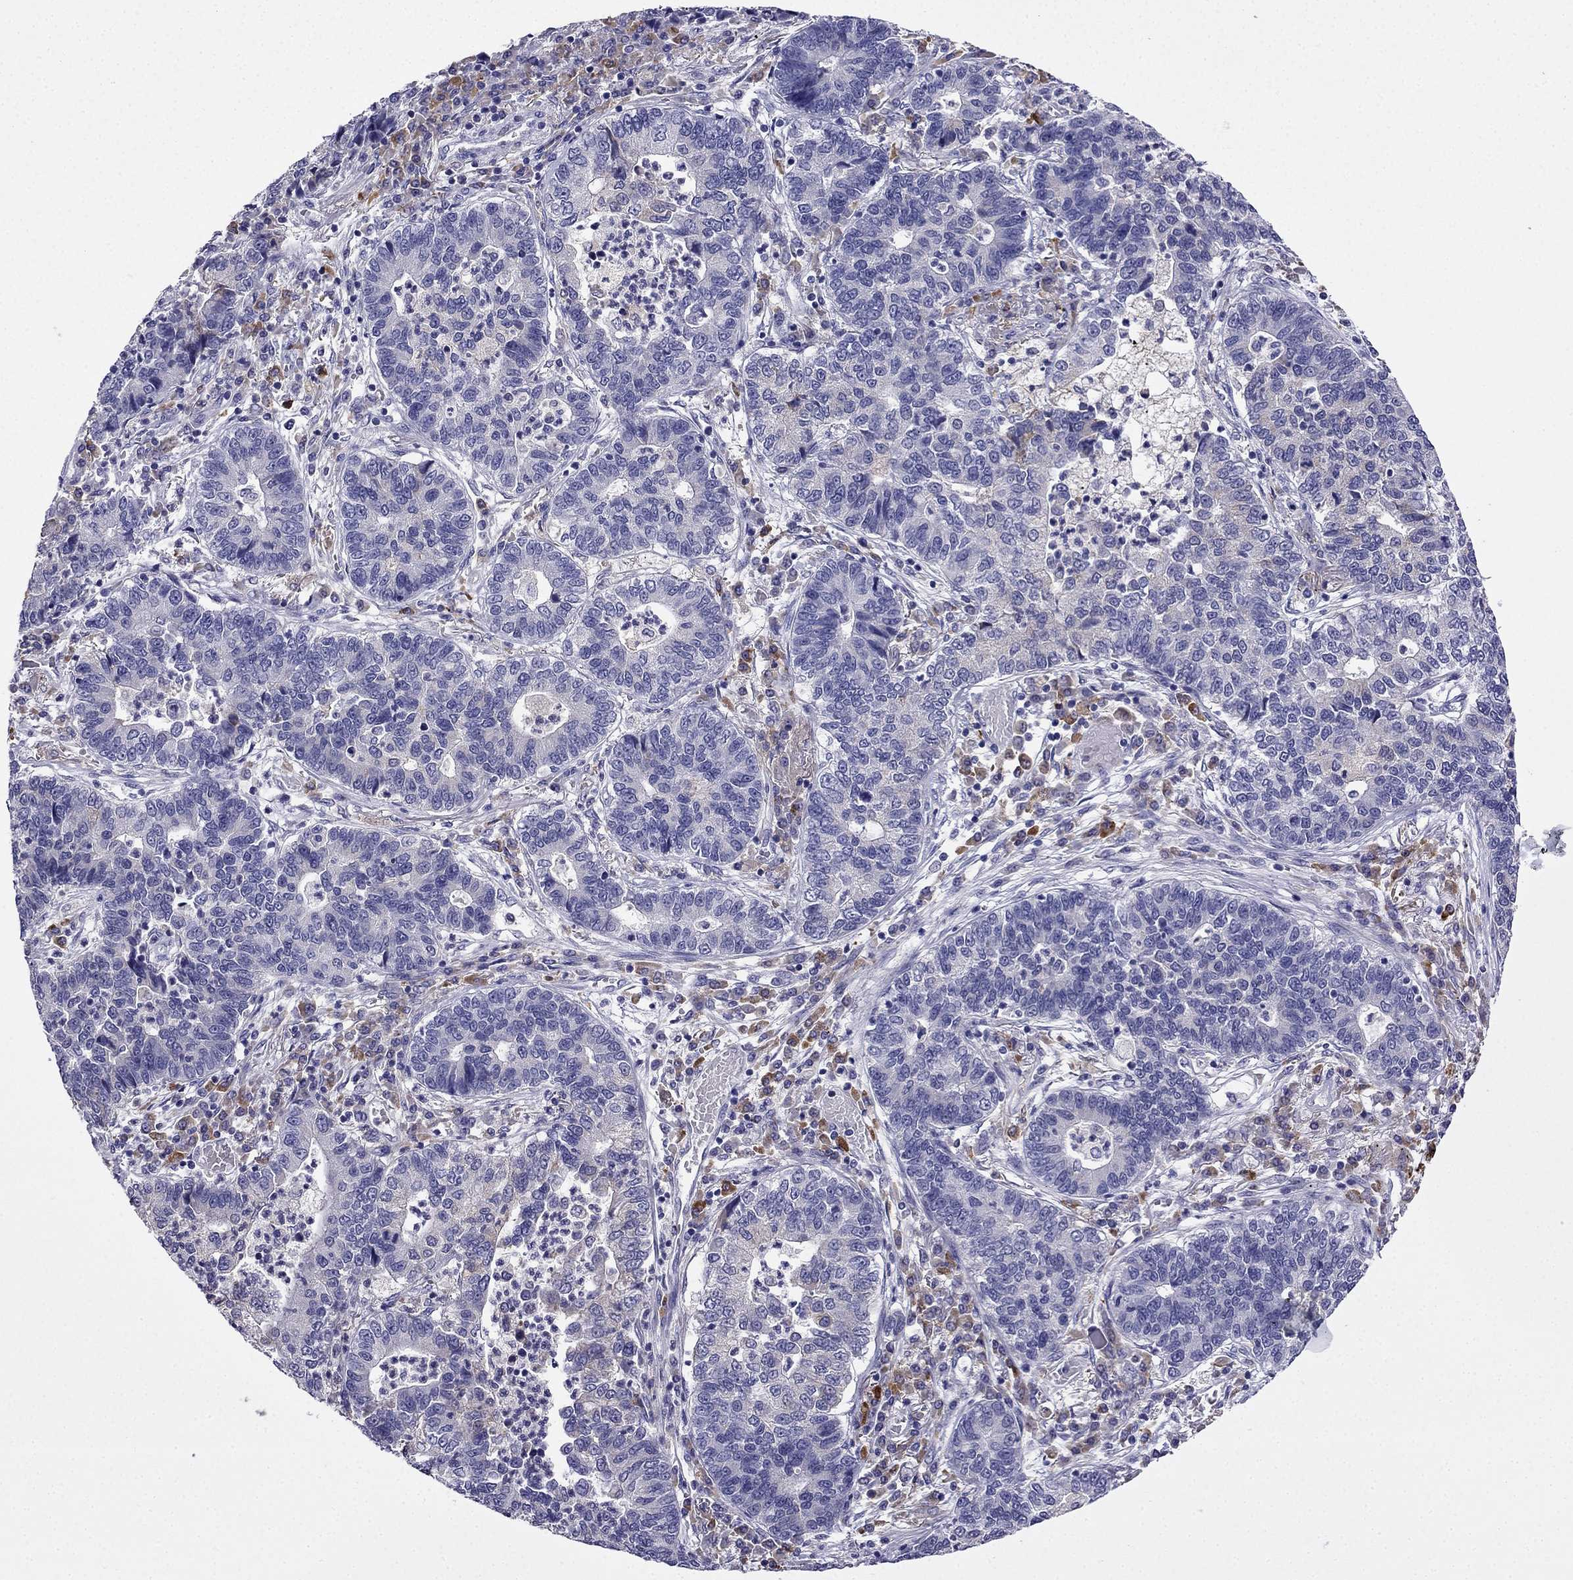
{"staining": {"intensity": "negative", "quantity": "none", "location": "none"}, "tissue": "lung cancer", "cell_type": "Tumor cells", "image_type": "cancer", "snomed": [{"axis": "morphology", "description": "Adenocarcinoma, NOS"}, {"axis": "topography", "description": "Lung"}], "caption": "This is an immunohistochemistry micrograph of human lung cancer (adenocarcinoma). There is no staining in tumor cells.", "gene": "TSSK4", "patient": {"sex": "female", "age": 57}}